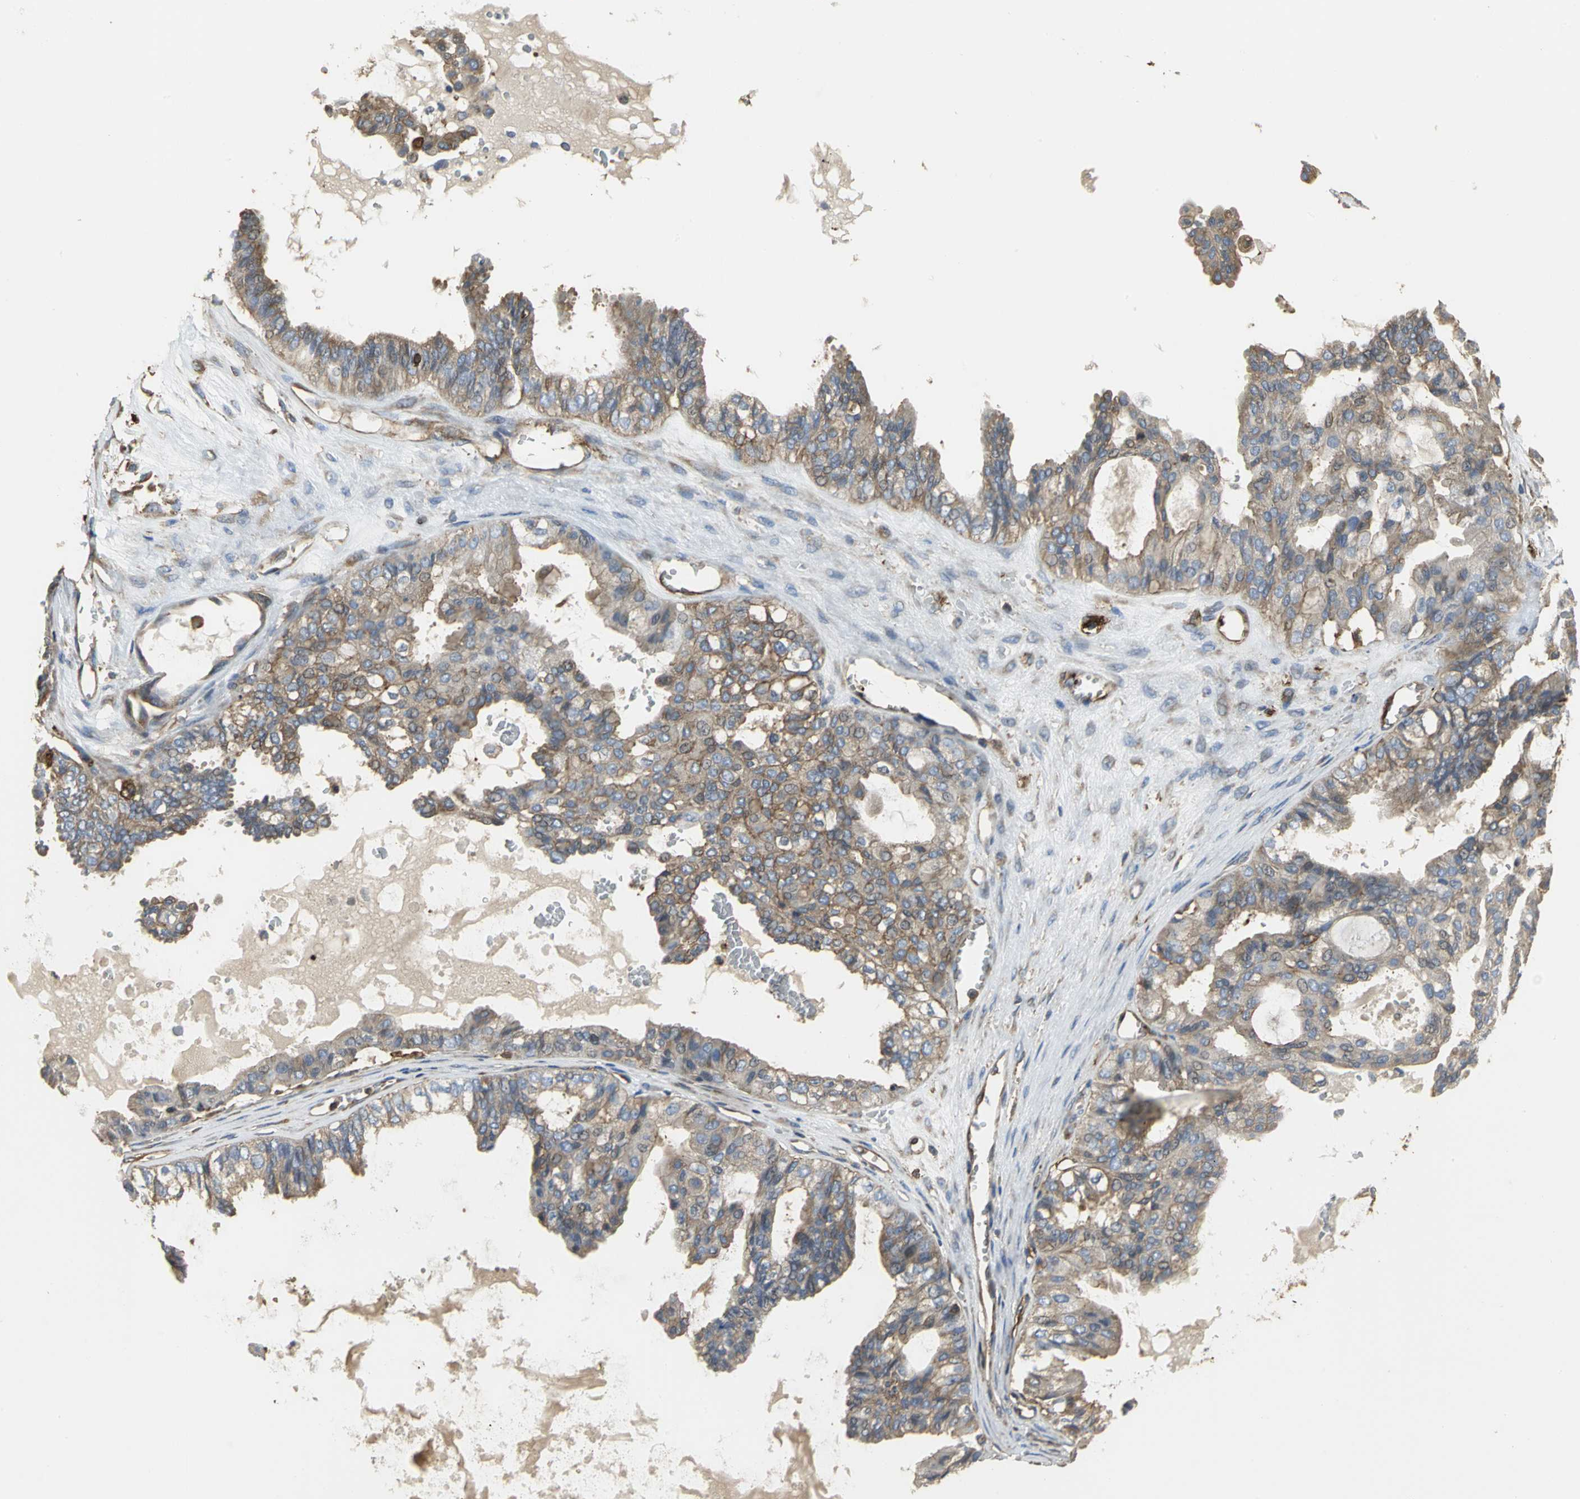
{"staining": {"intensity": "moderate", "quantity": ">75%", "location": "cytoplasmic/membranous"}, "tissue": "ovarian cancer", "cell_type": "Tumor cells", "image_type": "cancer", "snomed": [{"axis": "morphology", "description": "Carcinoma, NOS"}, {"axis": "morphology", "description": "Carcinoma, endometroid"}, {"axis": "topography", "description": "Ovary"}], "caption": "Human ovarian cancer (endometroid carcinoma) stained with a brown dye exhibits moderate cytoplasmic/membranous positive staining in approximately >75% of tumor cells.", "gene": "TLN1", "patient": {"sex": "female", "age": 50}}